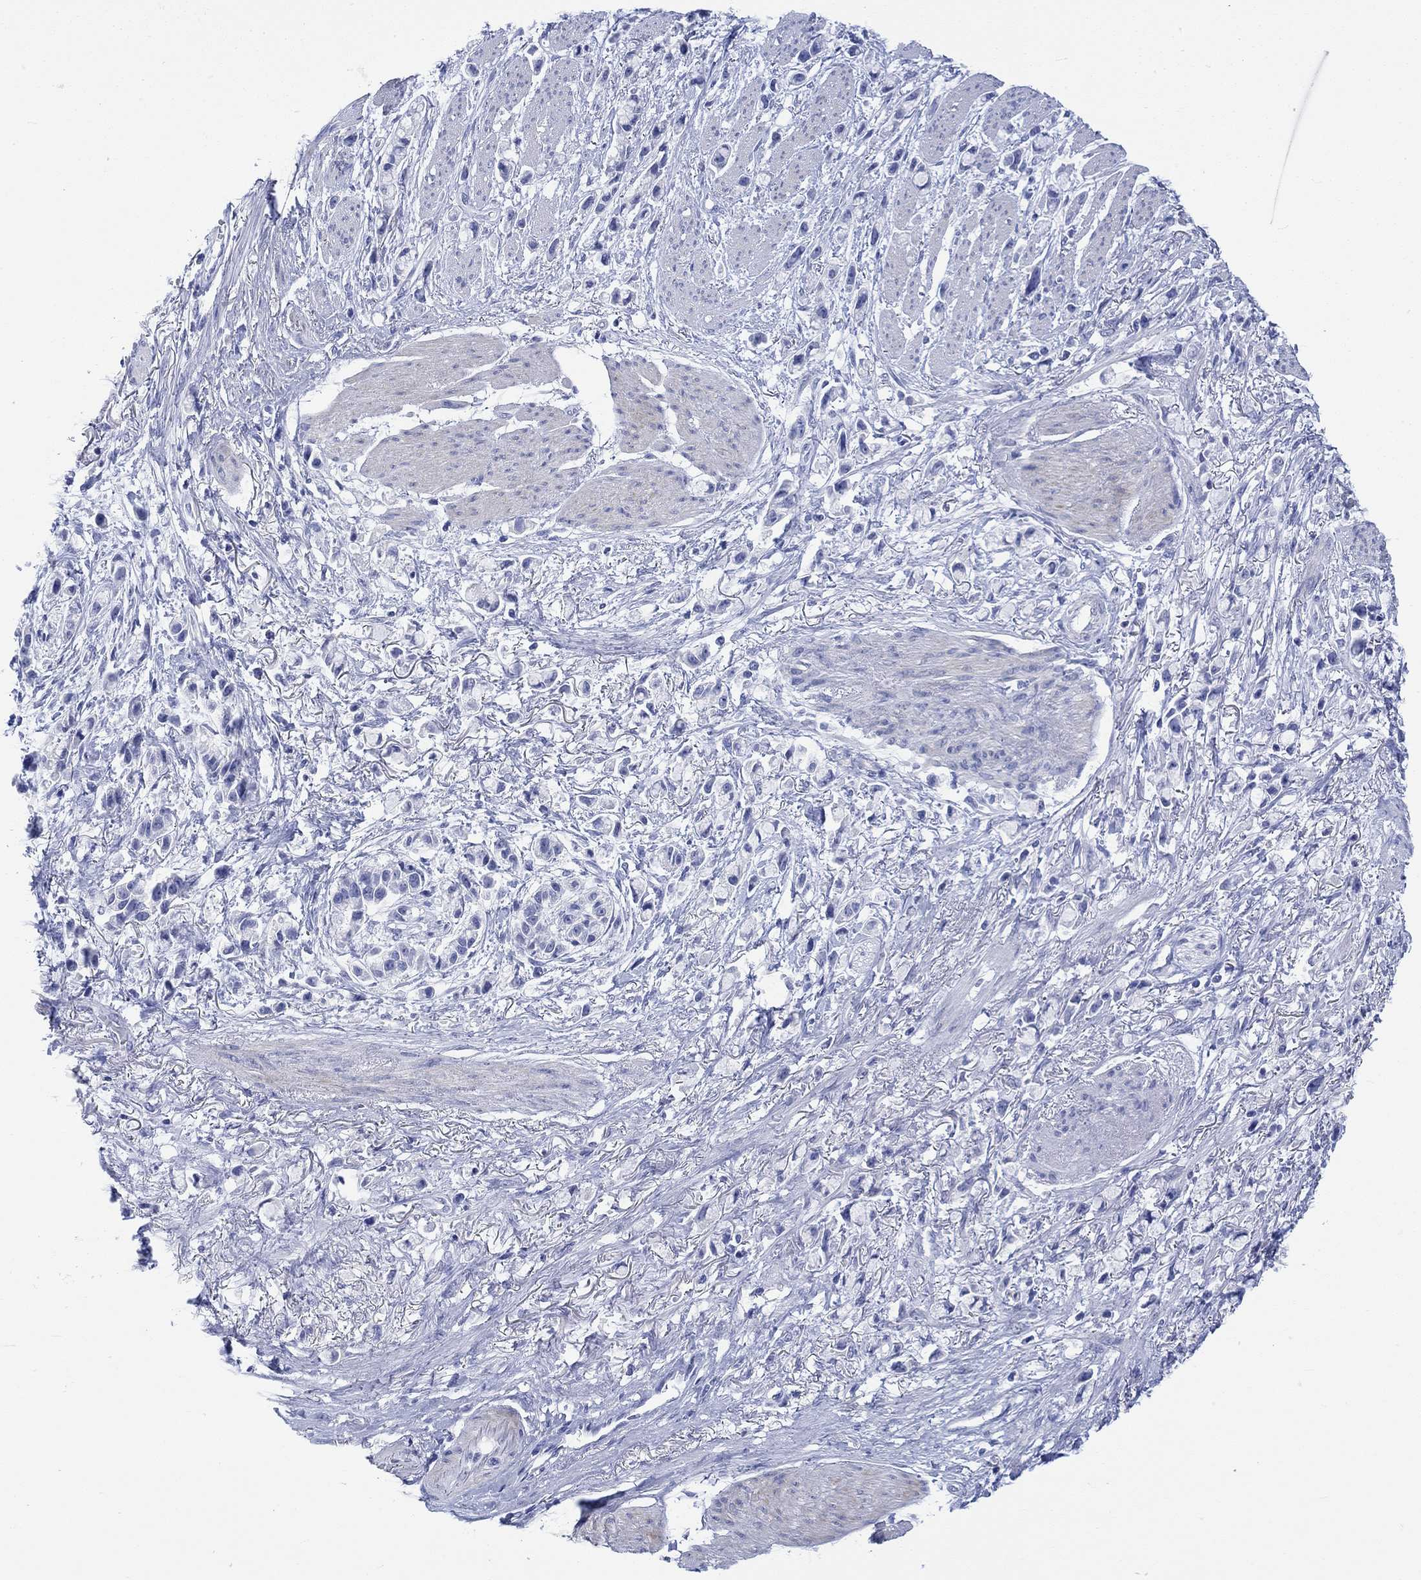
{"staining": {"intensity": "negative", "quantity": "none", "location": "none"}, "tissue": "stomach cancer", "cell_type": "Tumor cells", "image_type": "cancer", "snomed": [{"axis": "morphology", "description": "Adenocarcinoma, NOS"}, {"axis": "topography", "description": "Stomach"}], "caption": "An immunohistochemistry photomicrograph of stomach adenocarcinoma is shown. There is no staining in tumor cells of stomach adenocarcinoma. (Stains: DAB (3,3'-diaminobenzidine) immunohistochemistry (IHC) with hematoxylin counter stain, Microscopy: brightfield microscopy at high magnification).", "gene": "MSI1", "patient": {"sex": "female", "age": 81}}